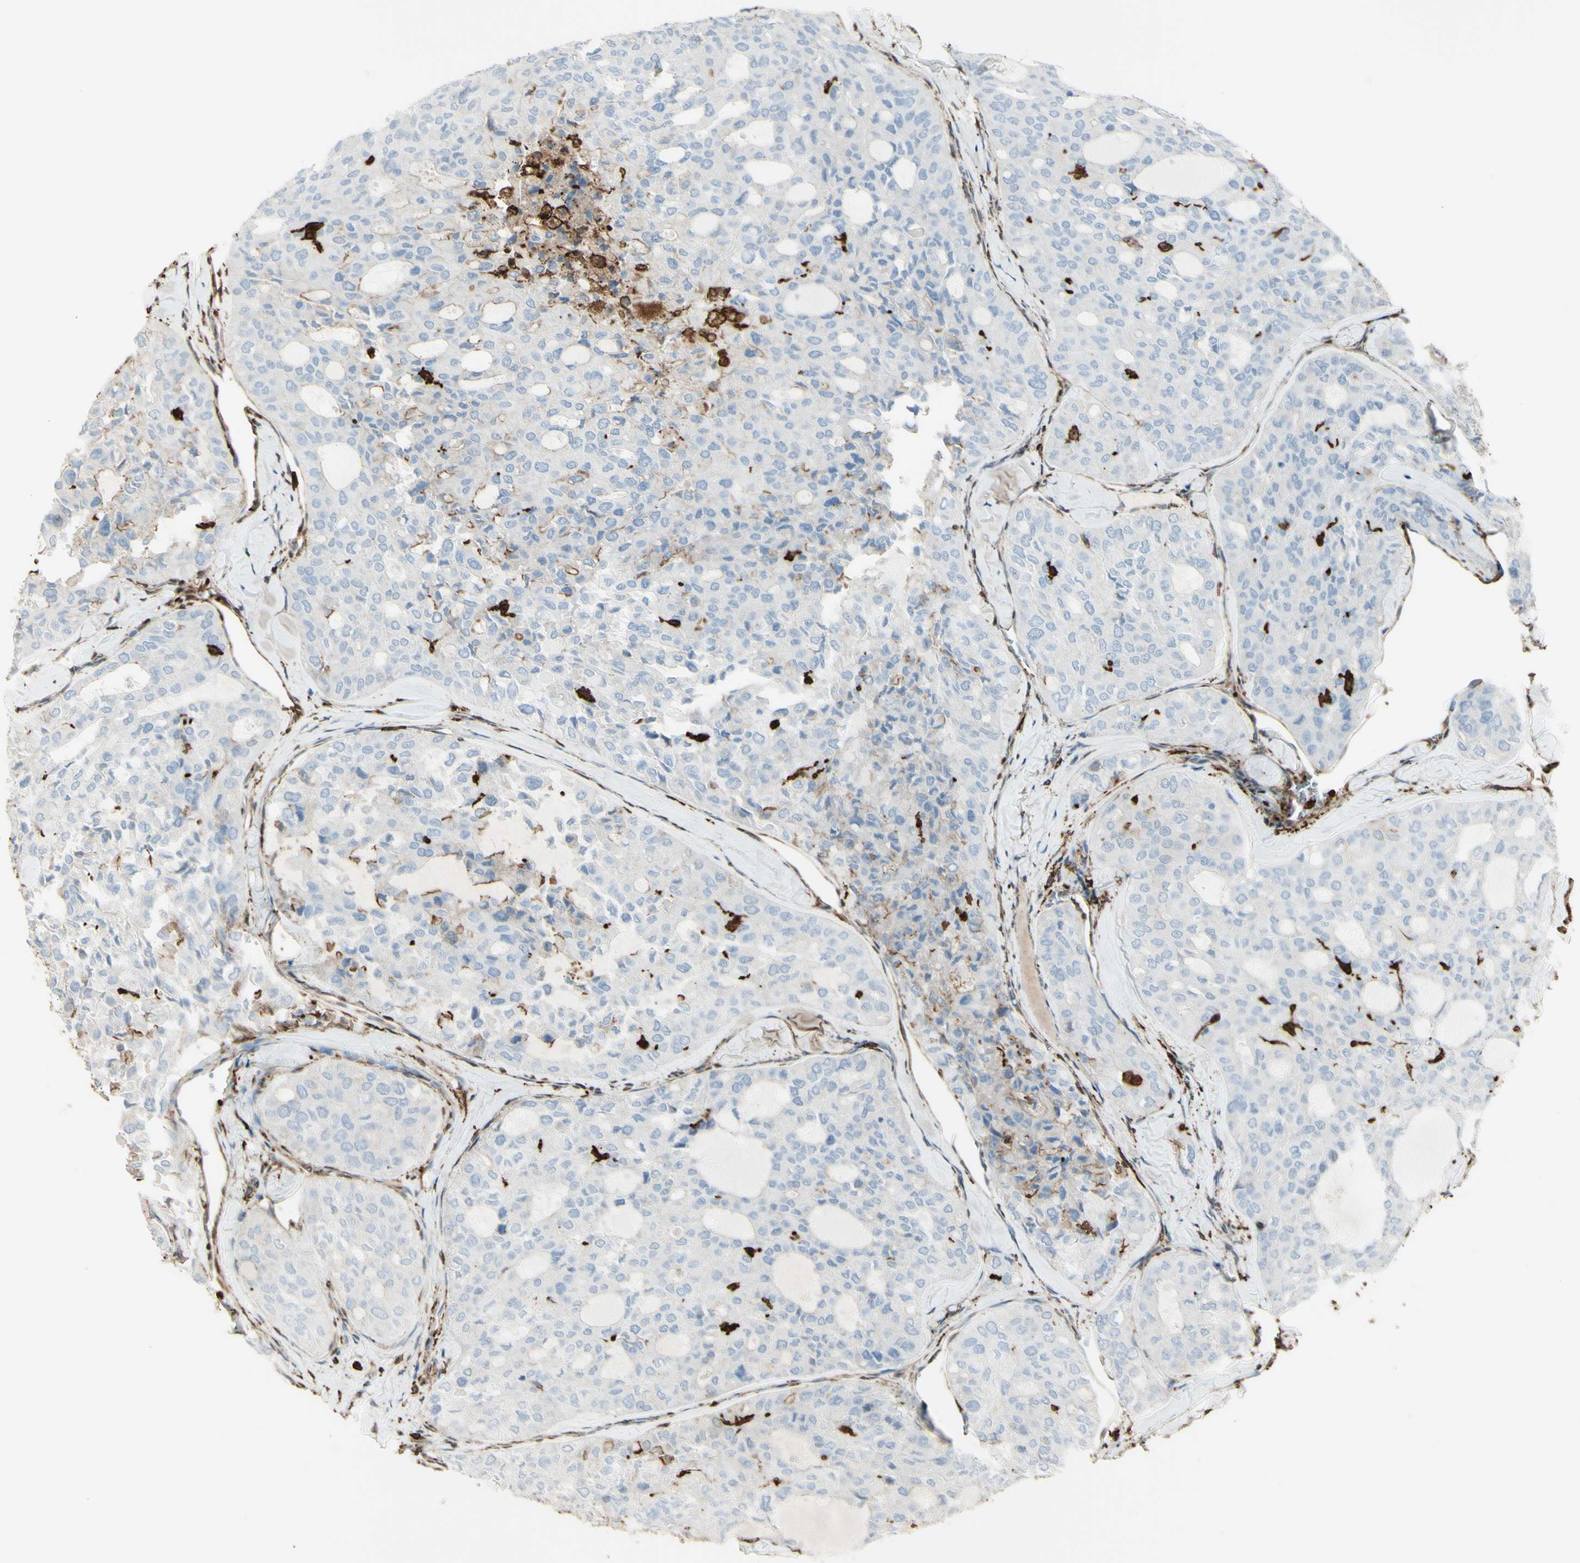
{"staining": {"intensity": "negative", "quantity": "none", "location": "none"}, "tissue": "thyroid cancer", "cell_type": "Tumor cells", "image_type": "cancer", "snomed": [{"axis": "morphology", "description": "Follicular adenoma carcinoma, NOS"}, {"axis": "topography", "description": "Thyroid gland"}], "caption": "This is a histopathology image of immunohistochemistry staining of thyroid cancer (follicular adenoma carcinoma), which shows no positivity in tumor cells. (Brightfield microscopy of DAB immunohistochemistry (IHC) at high magnification).", "gene": "GSN", "patient": {"sex": "male", "age": 75}}